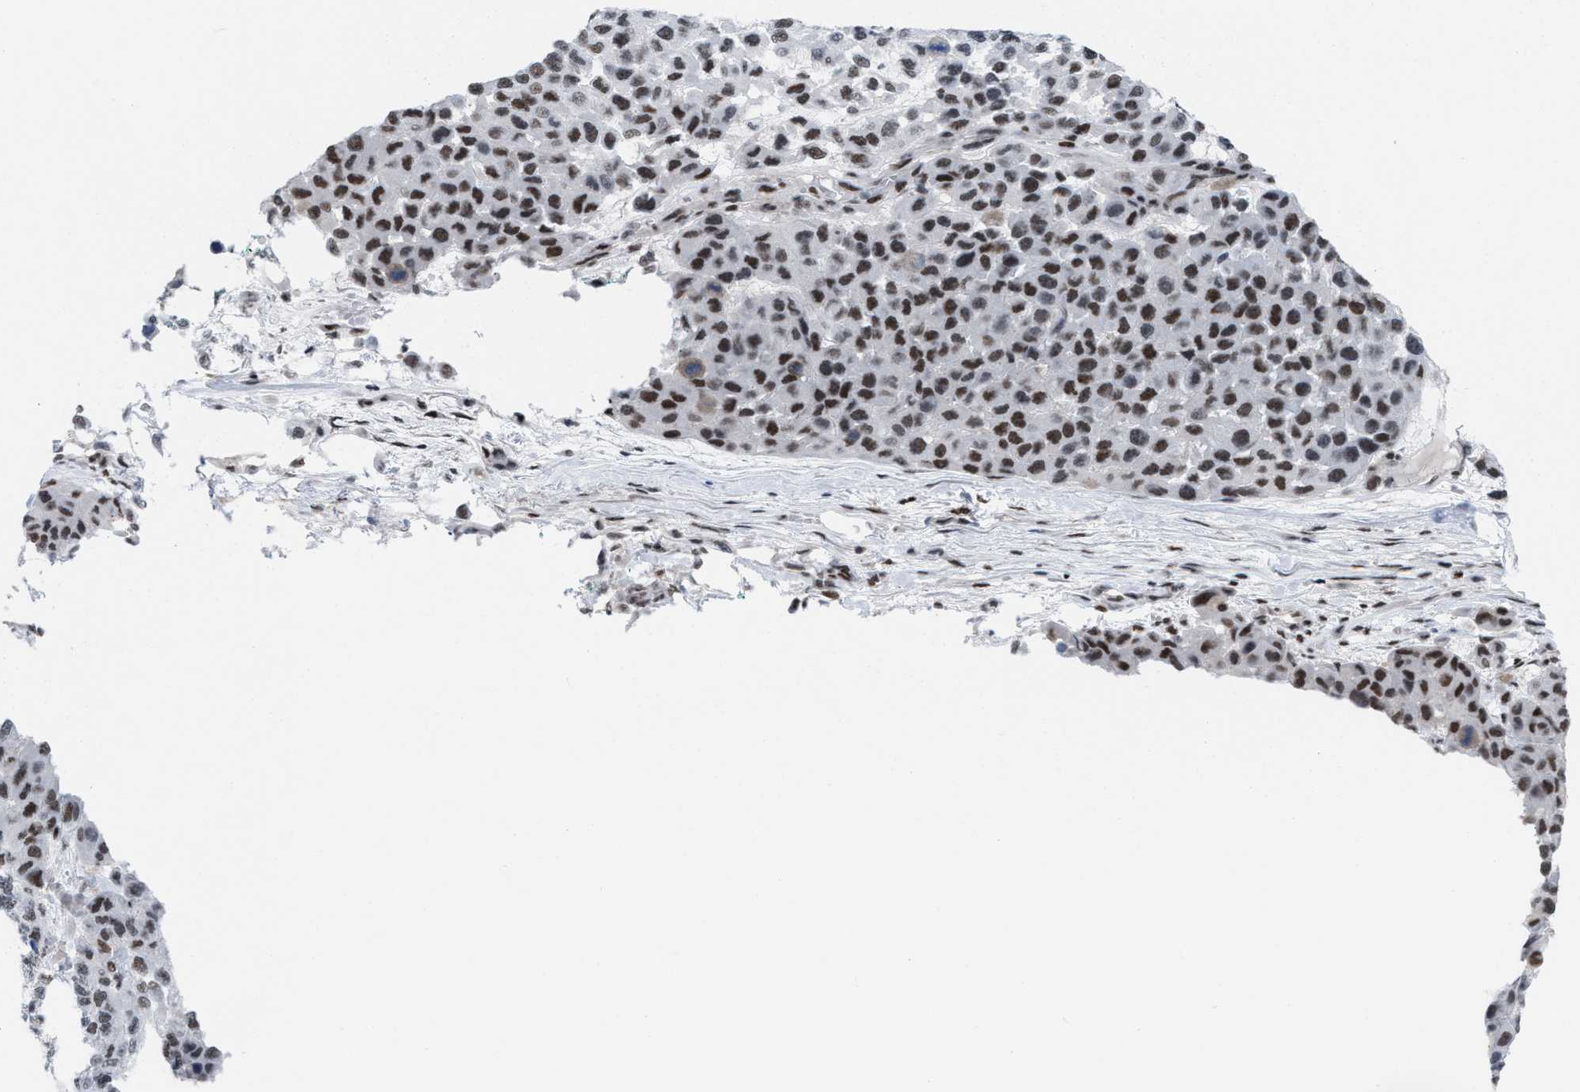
{"staining": {"intensity": "moderate", "quantity": "25%-75%", "location": "nuclear"}, "tissue": "melanoma", "cell_type": "Tumor cells", "image_type": "cancer", "snomed": [{"axis": "morphology", "description": "Malignant melanoma, NOS"}, {"axis": "topography", "description": "Skin"}], "caption": "Moderate nuclear positivity is appreciated in approximately 25%-75% of tumor cells in melanoma.", "gene": "MIER1", "patient": {"sex": "male", "age": 62}}